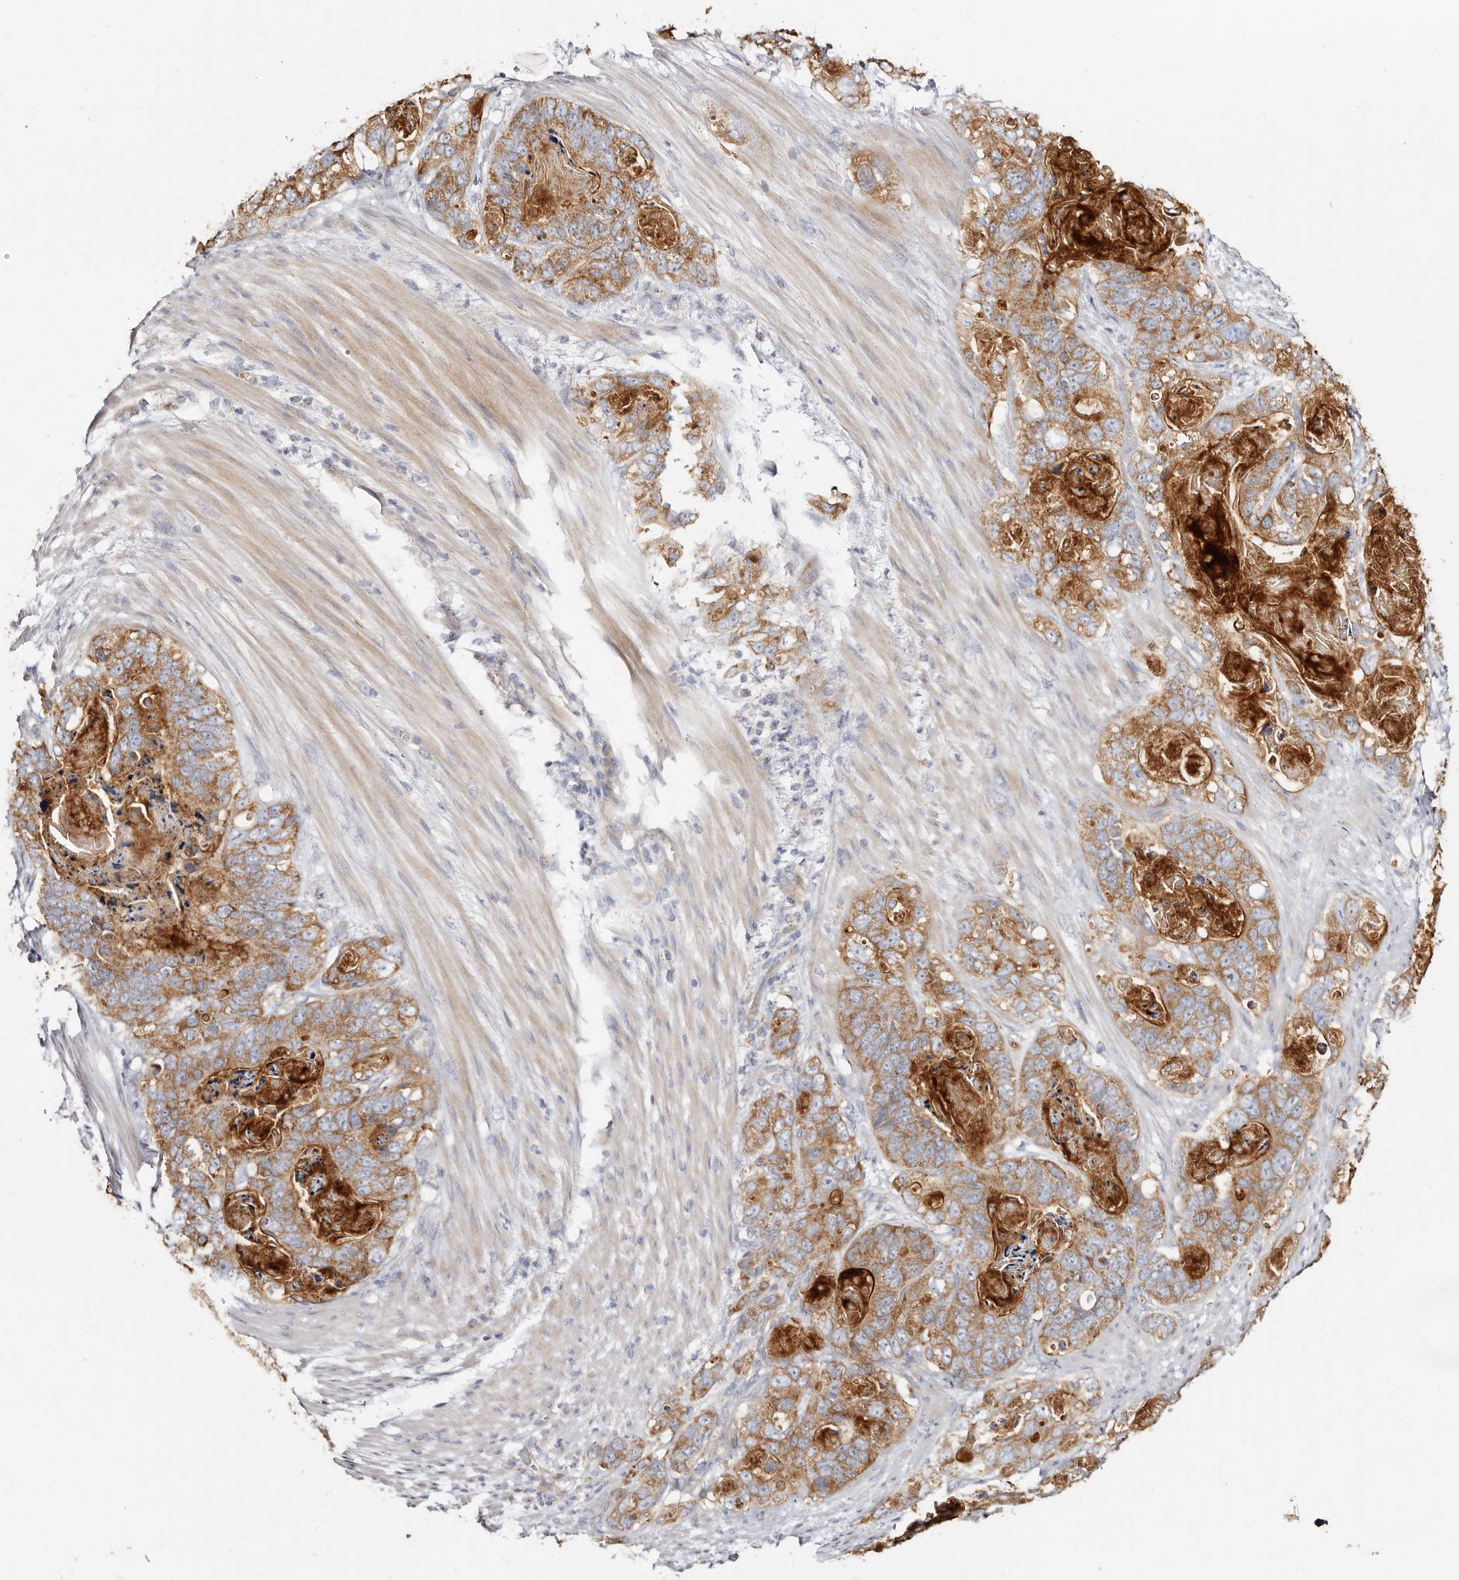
{"staining": {"intensity": "moderate", "quantity": ">75%", "location": "cytoplasmic/membranous"}, "tissue": "stomach cancer", "cell_type": "Tumor cells", "image_type": "cancer", "snomed": [{"axis": "morphology", "description": "Normal tissue, NOS"}, {"axis": "morphology", "description": "Adenocarcinoma, NOS"}, {"axis": "topography", "description": "Stomach"}], "caption": "Human adenocarcinoma (stomach) stained for a protein (brown) shows moderate cytoplasmic/membranous positive positivity in approximately >75% of tumor cells.", "gene": "BAIAP2L1", "patient": {"sex": "female", "age": 89}}